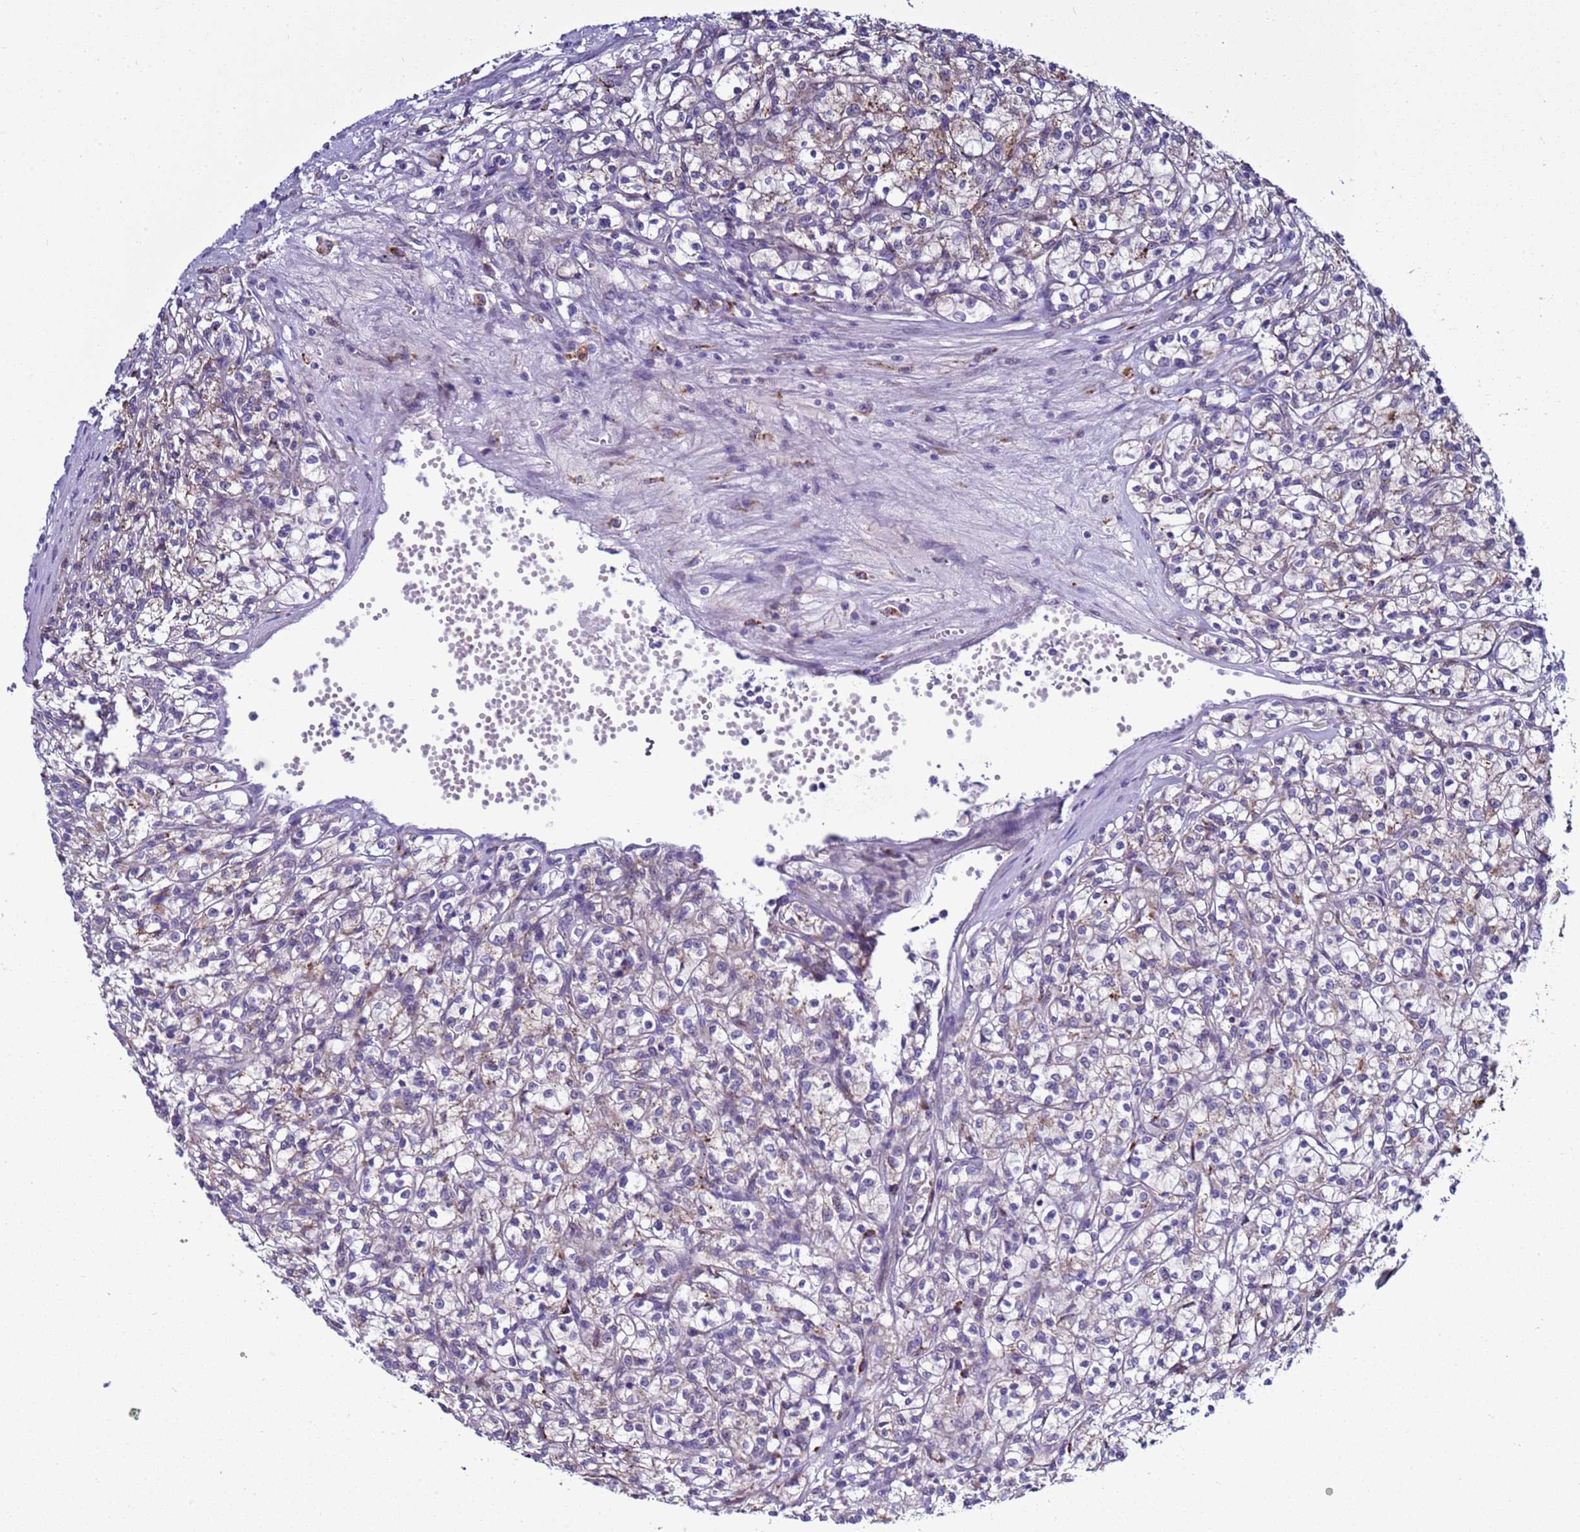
{"staining": {"intensity": "negative", "quantity": "none", "location": "none"}, "tissue": "renal cancer", "cell_type": "Tumor cells", "image_type": "cancer", "snomed": [{"axis": "morphology", "description": "Adenocarcinoma, NOS"}, {"axis": "topography", "description": "Kidney"}], "caption": "DAB immunohistochemical staining of renal cancer demonstrates no significant expression in tumor cells.", "gene": "NAT2", "patient": {"sex": "female", "age": 59}}